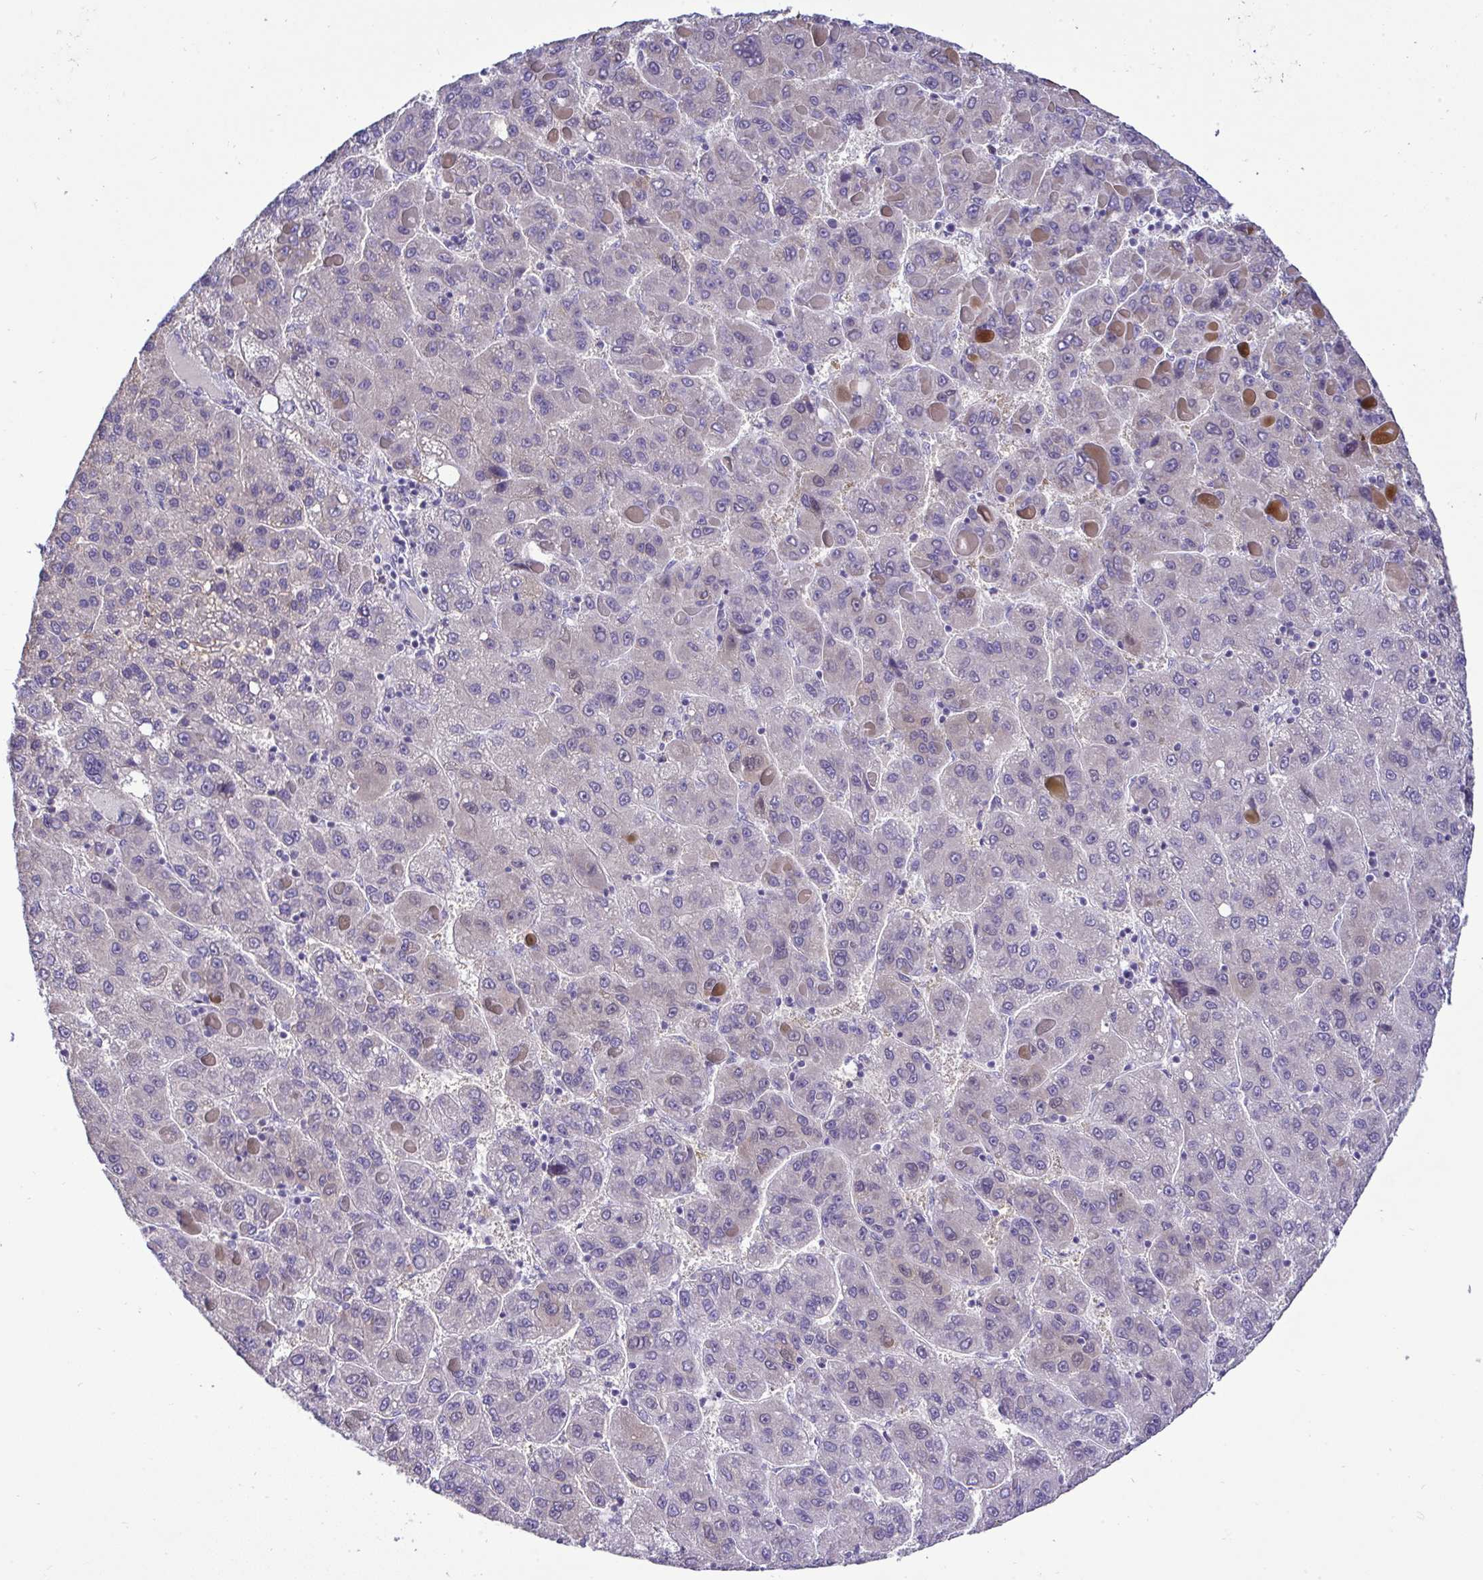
{"staining": {"intensity": "weak", "quantity": "<25%", "location": "cytoplasmic/membranous"}, "tissue": "liver cancer", "cell_type": "Tumor cells", "image_type": "cancer", "snomed": [{"axis": "morphology", "description": "Carcinoma, Hepatocellular, NOS"}, {"axis": "topography", "description": "Liver"}], "caption": "IHC photomicrograph of neoplastic tissue: liver cancer (hepatocellular carcinoma) stained with DAB demonstrates no significant protein expression in tumor cells. Brightfield microscopy of IHC stained with DAB (3,3'-diaminobenzidine) (brown) and hematoxylin (blue), captured at high magnification.", "gene": "ST8SIA2", "patient": {"sex": "female", "age": 82}}